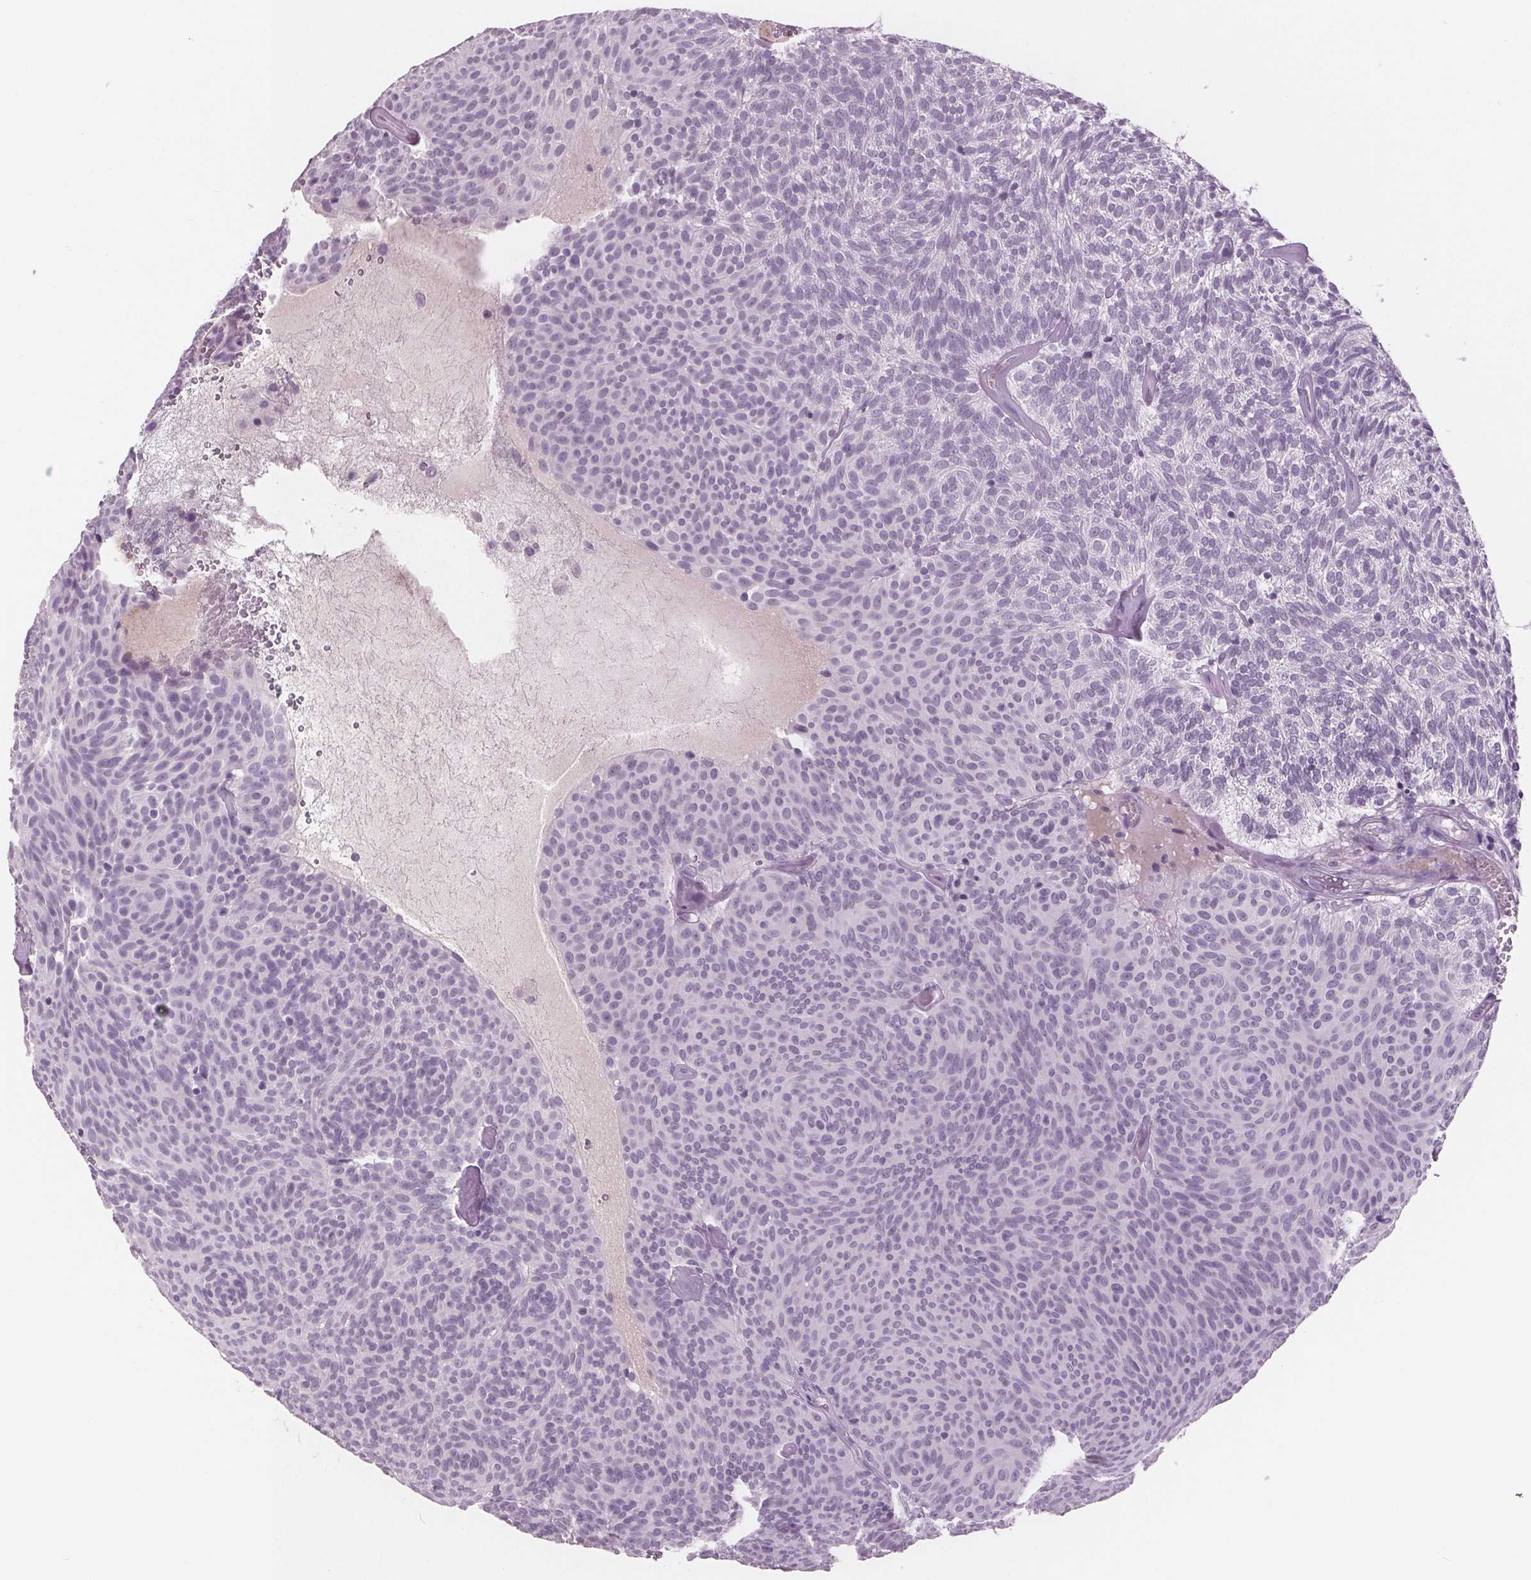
{"staining": {"intensity": "negative", "quantity": "none", "location": "none"}, "tissue": "urothelial cancer", "cell_type": "Tumor cells", "image_type": "cancer", "snomed": [{"axis": "morphology", "description": "Urothelial carcinoma, Low grade"}, {"axis": "topography", "description": "Urinary bladder"}], "caption": "An IHC micrograph of urothelial carcinoma (low-grade) is shown. There is no staining in tumor cells of urothelial carcinoma (low-grade).", "gene": "AMBP", "patient": {"sex": "male", "age": 77}}